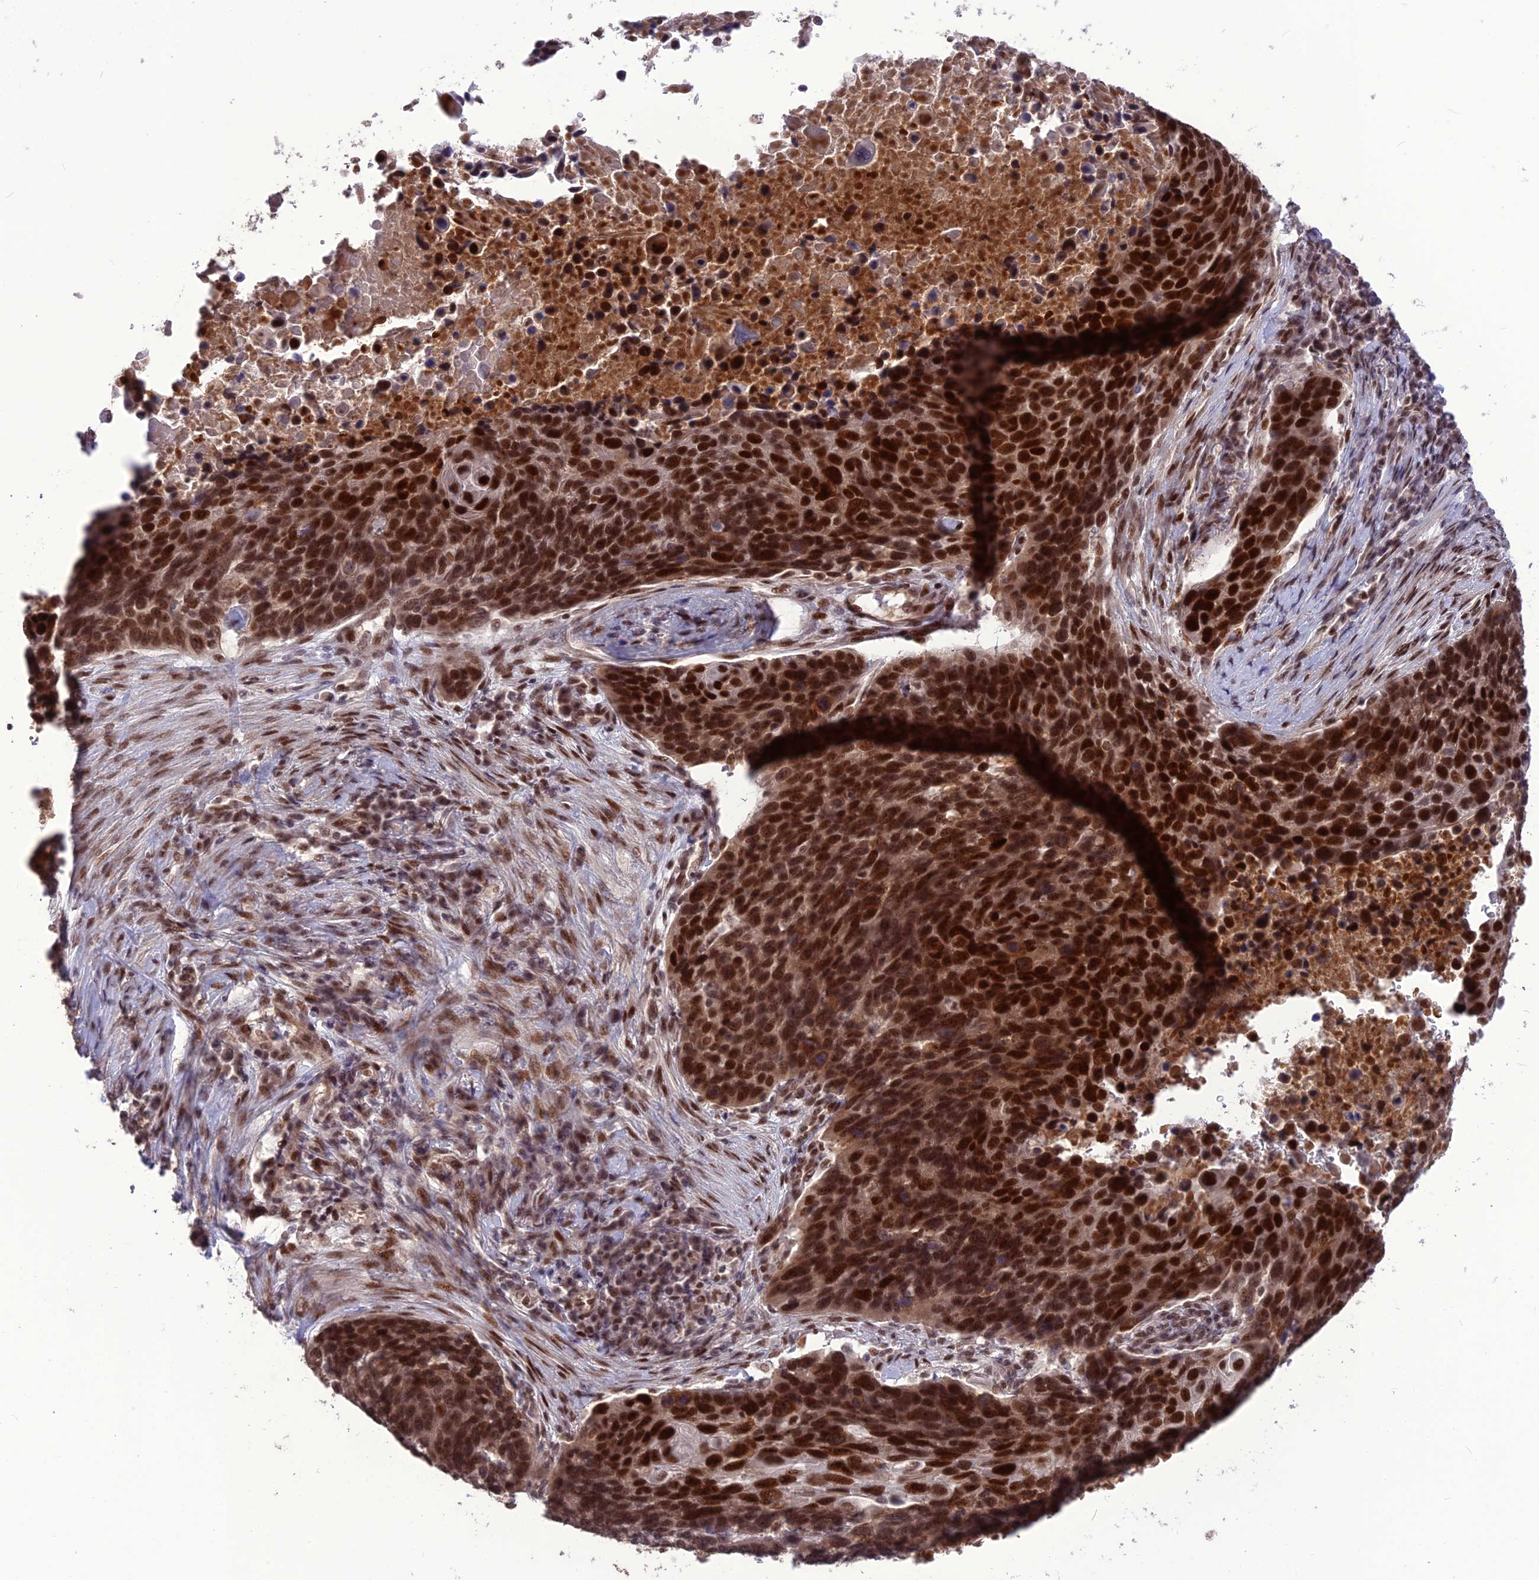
{"staining": {"intensity": "strong", "quantity": ">75%", "location": "nuclear"}, "tissue": "lung cancer", "cell_type": "Tumor cells", "image_type": "cancer", "snomed": [{"axis": "morphology", "description": "Normal tissue, NOS"}, {"axis": "morphology", "description": "Squamous cell carcinoma, NOS"}, {"axis": "topography", "description": "Lymph node"}, {"axis": "topography", "description": "Lung"}], "caption": "A high amount of strong nuclear positivity is identified in approximately >75% of tumor cells in lung cancer (squamous cell carcinoma) tissue.", "gene": "DIS3", "patient": {"sex": "male", "age": 66}}